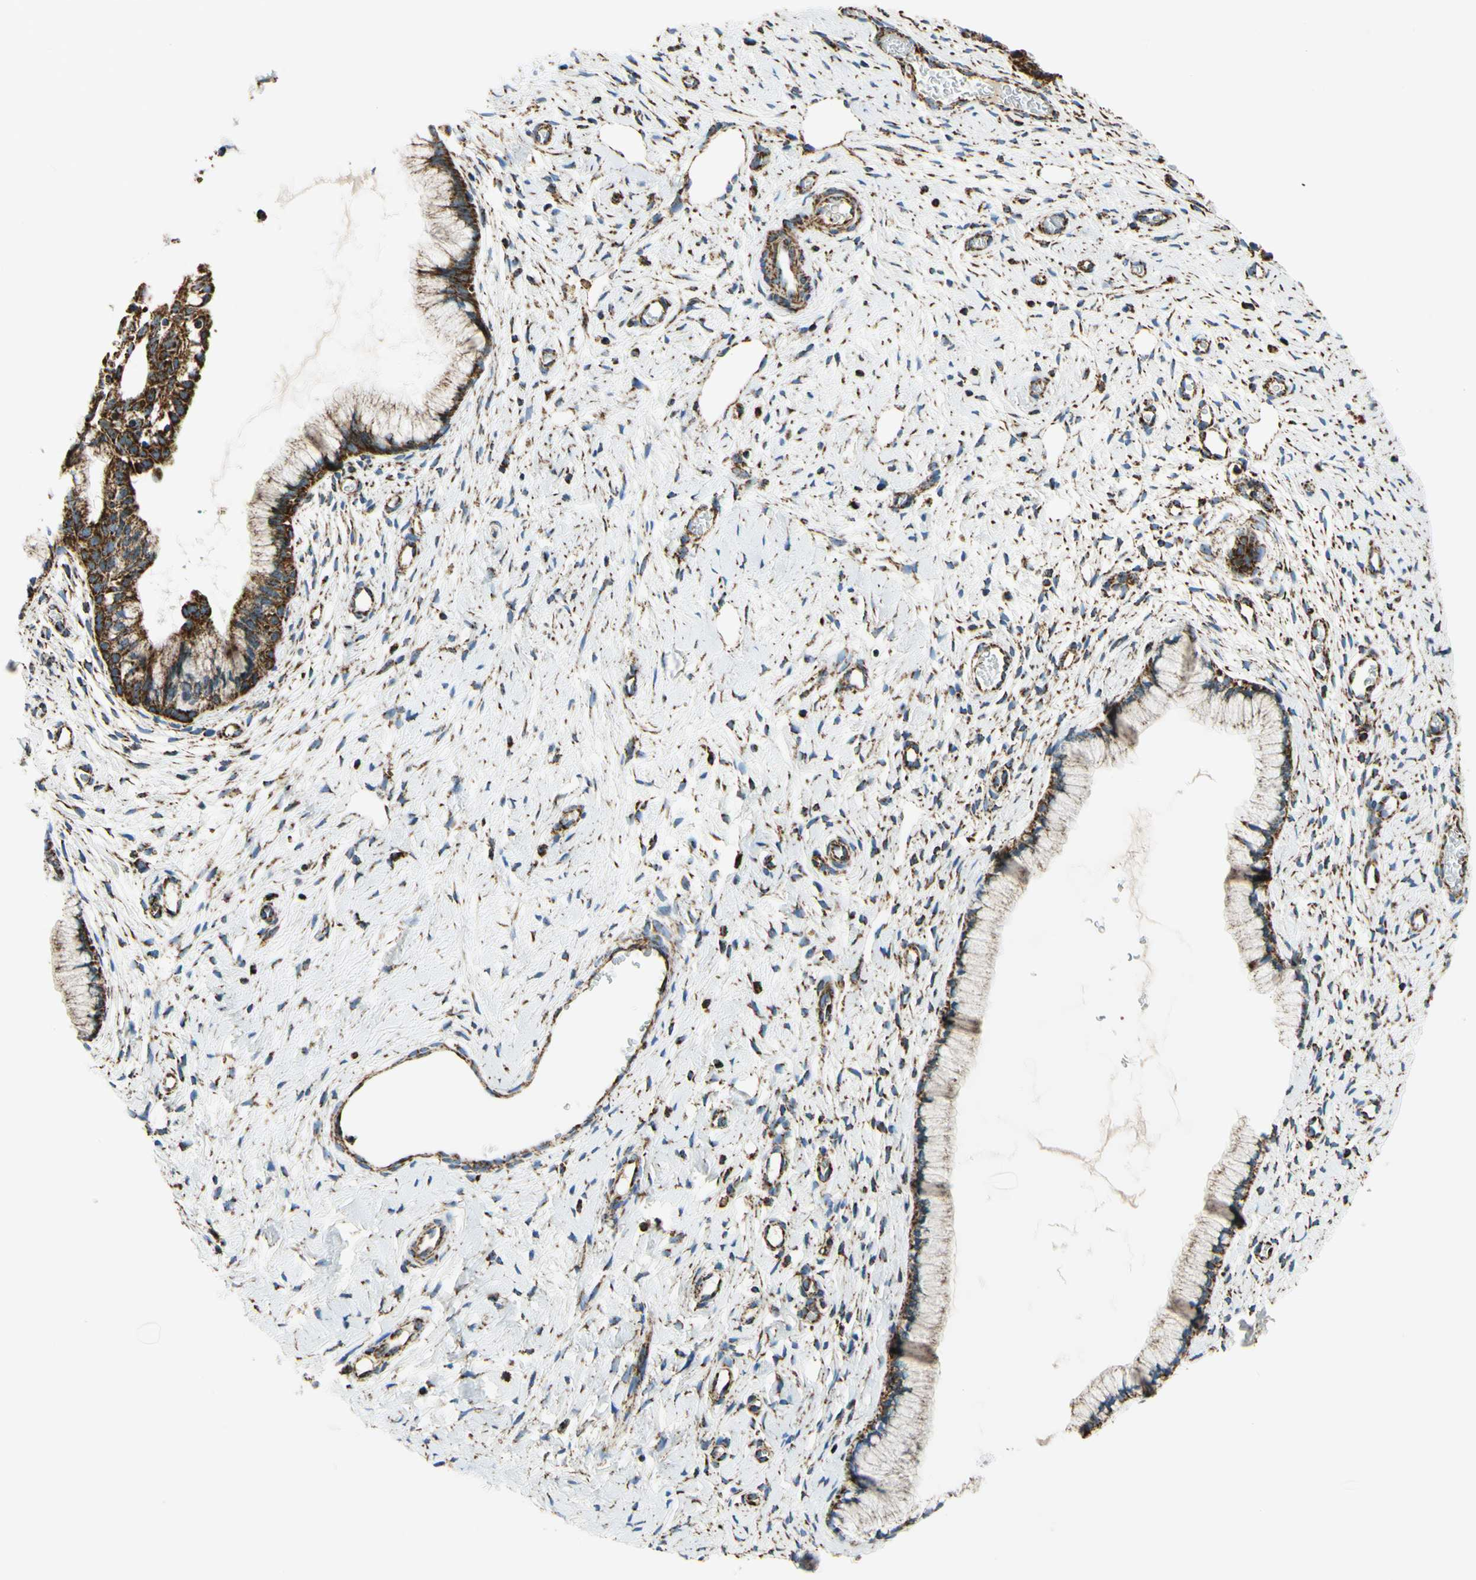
{"staining": {"intensity": "strong", "quantity": ">75%", "location": "cytoplasmic/membranous"}, "tissue": "cervix", "cell_type": "Glandular cells", "image_type": "normal", "snomed": [{"axis": "morphology", "description": "Normal tissue, NOS"}, {"axis": "topography", "description": "Cervix"}], "caption": "Immunohistochemistry (IHC) image of unremarkable human cervix stained for a protein (brown), which shows high levels of strong cytoplasmic/membranous staining in about >75% of glandular cells.", "gene": "MAVS", "patient": {"sex": "female", "age": 65}}